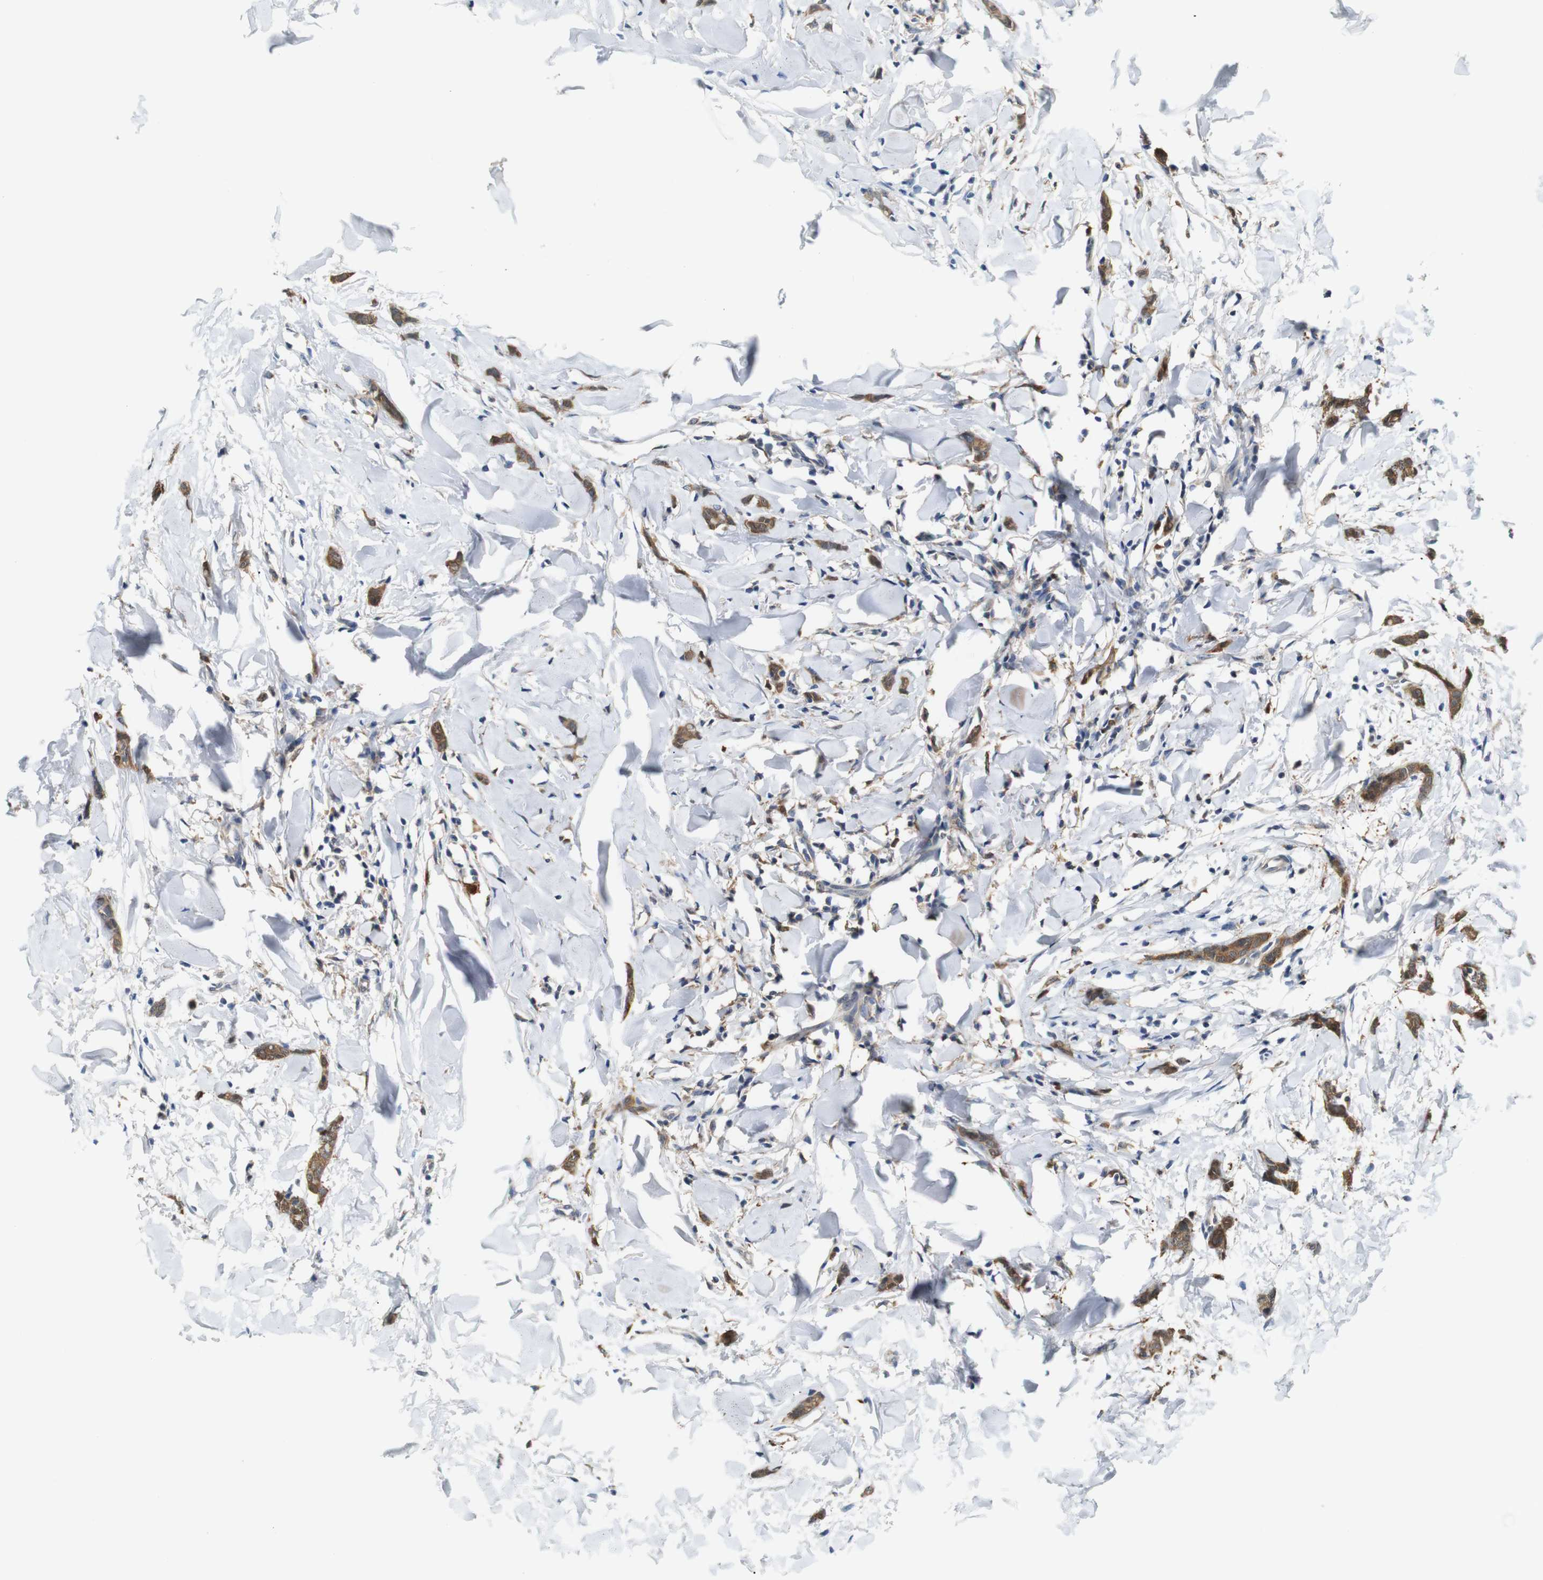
{"staining": {"intensity": "moderate", "quantity": ">75%", "location": "cytoplasmic/membranous"}, "tissue": "breast cancer", "cell_type": "Tumor cells", "image_type": "cancer", "snomed": [{"axis": "morphology", "description": "Lobular carcinoma"}, {"axis": "topography", "description": "Skin"}, {"axis": "topography", "description": "Breast"}], "caption": "Immunohistochemistry (IHC) micrograph of neoplastic tissue: human lobular carcinoma (breast) stained using immunohistochemistry (IHC) demonstrates medium levels of moderate protein expression localized specifically in the cytoplasmic/membranous of tumor cells, appearing as a cytoplasmic/membranous brown color.", "gene": "NEBL", "patient": {"sex": "female", "age": 46}}